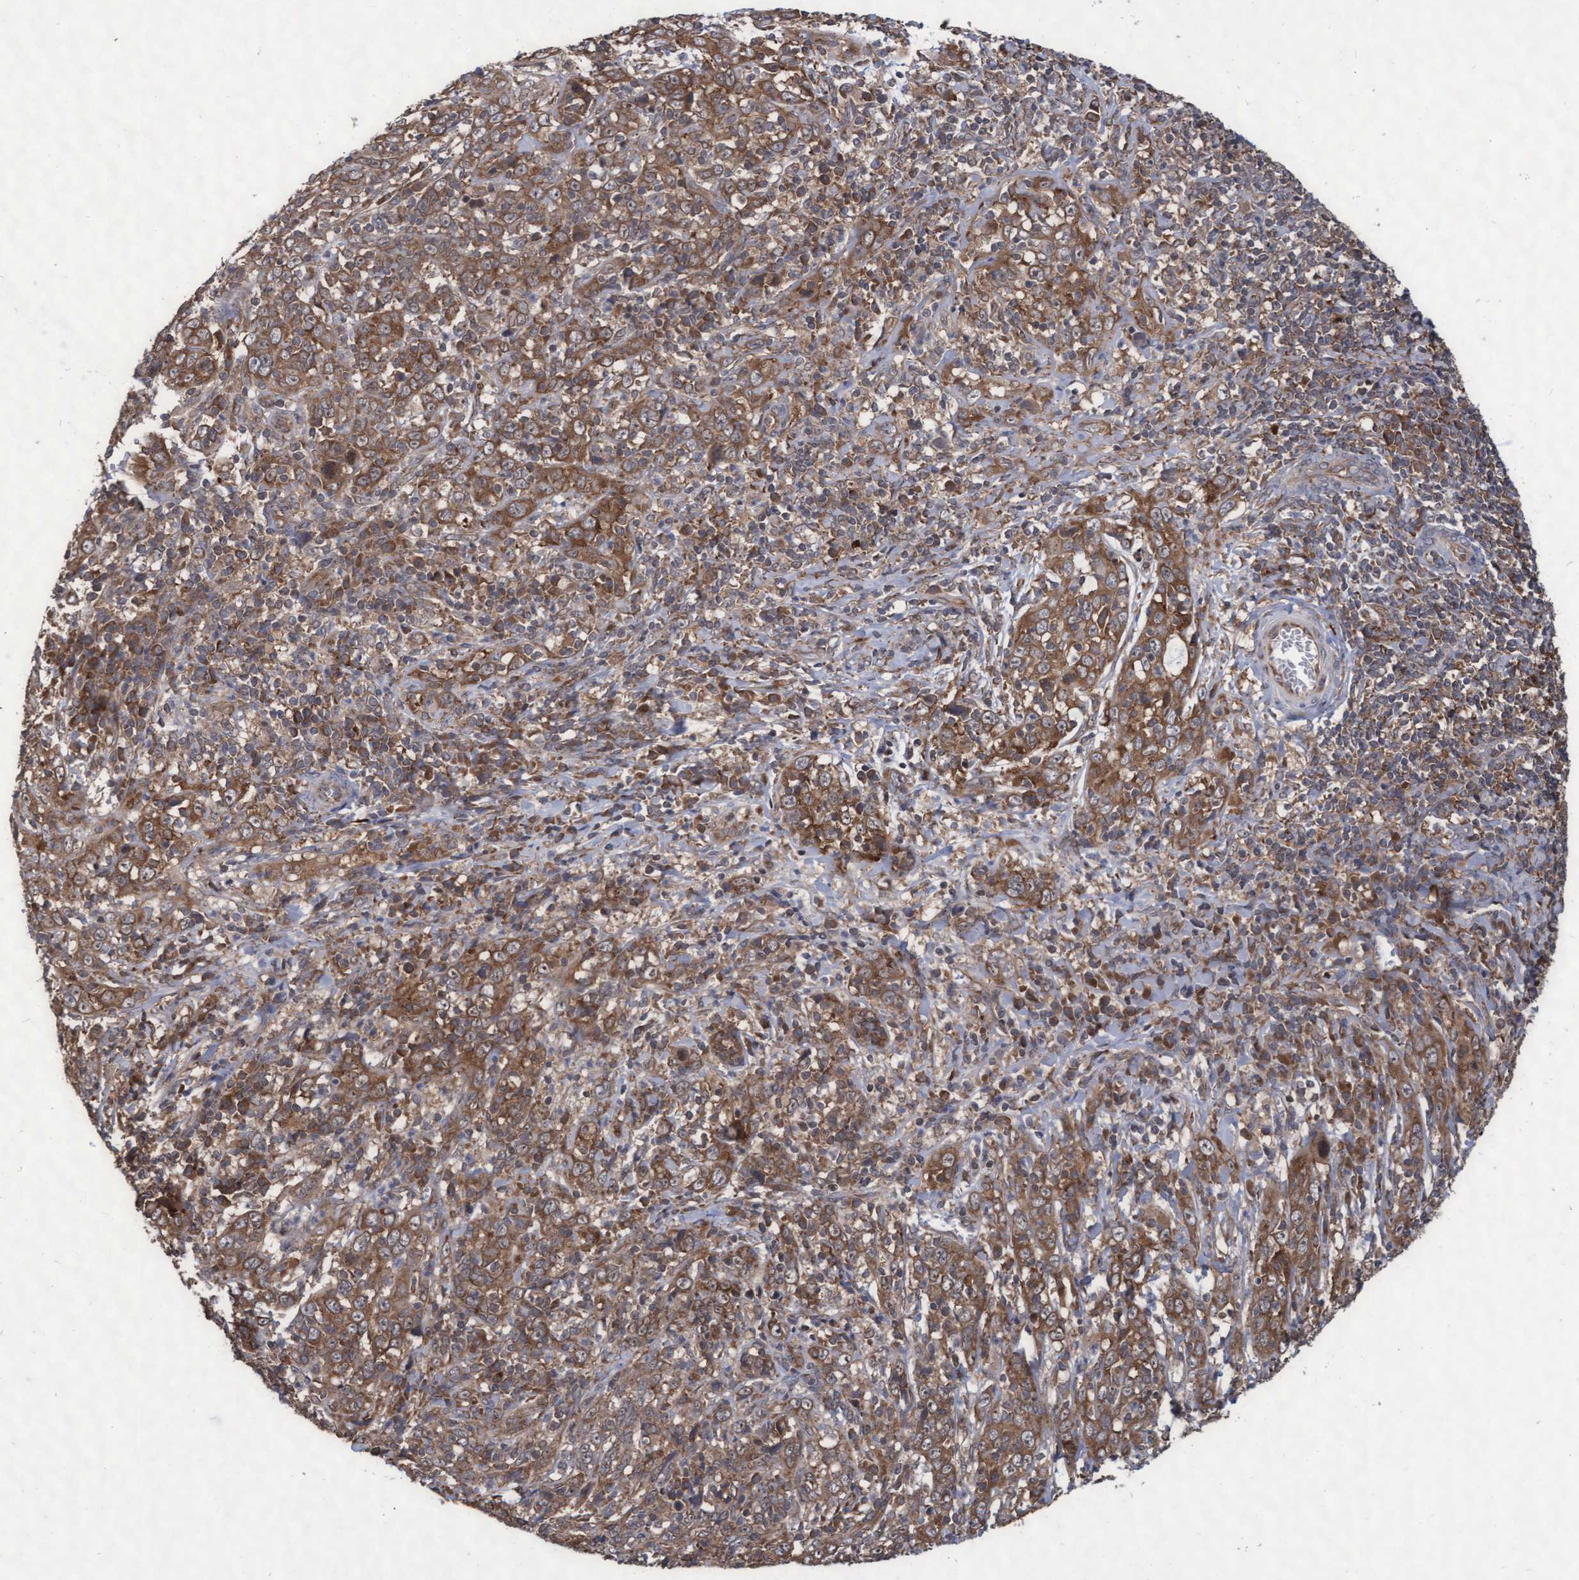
{"staining": {"intensity": "moderate", "quantity": ">75%", "location": "cytoplasmic/membranous"}, "tissue": "cervical cancer", "cell_type": "Tumor cells", "image_type": "cancer", "snomed": [{"axis": "morphology", "description": "Squamous cell carcinoma, NOS"}, {"axis": "topography", "description": "Cervix"}], "caption": "Protein staining reveals moderate cytoplasmic/membranous staining in about >75% of tumor cells in squamous cell carcinoma (cervical).", "gene": "ABCF2", "patient": {"sex": "female", "age": 46}}